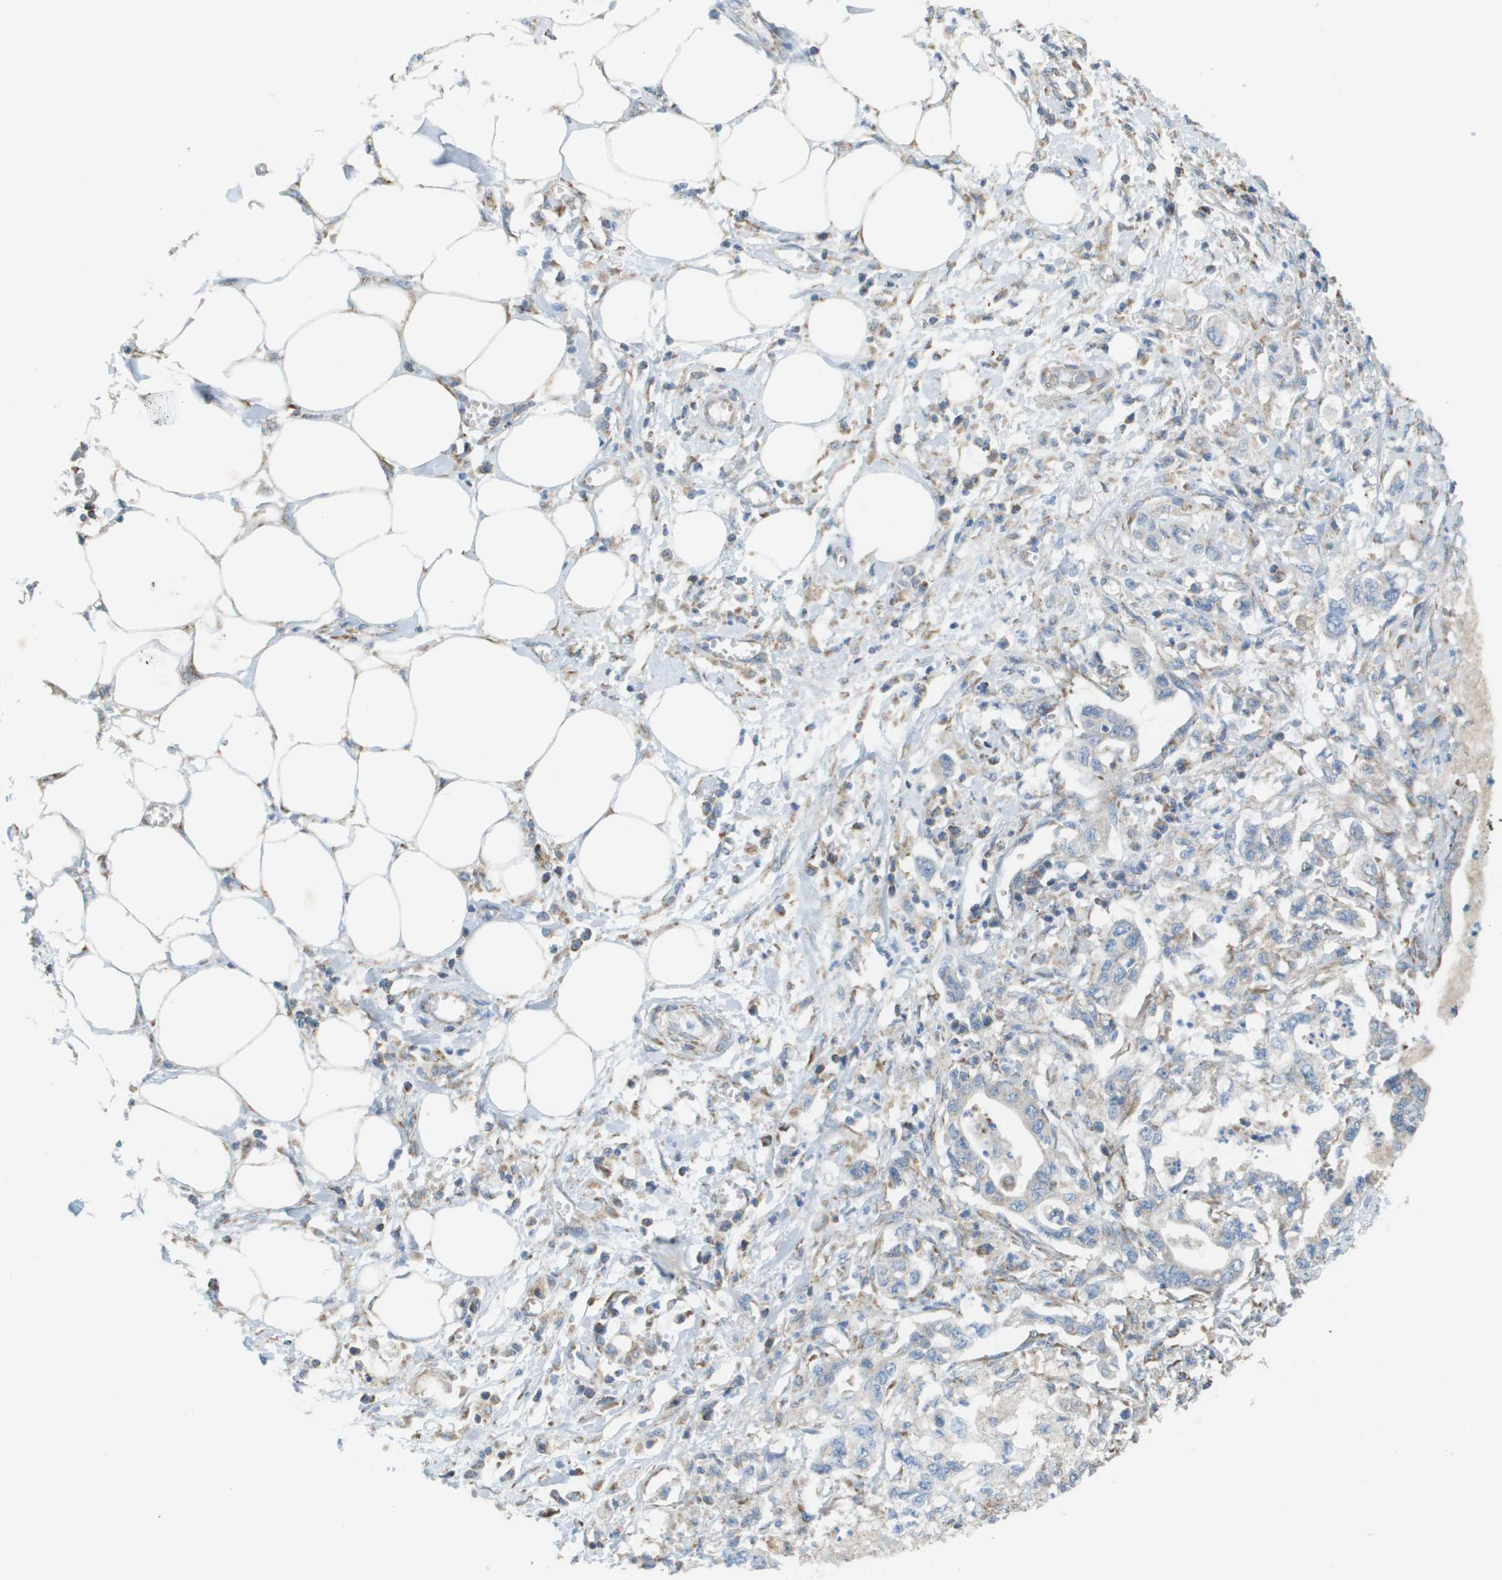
{"staining": {"intensity": "weak", "quantity": "25%-75%", "location": "cytoplasmic/membranous"}, "tissue": "pancreatic cancer", "cell_type": "Tumor cells", "image_type": "cancer", "snomed": [{"axis": "morphology", "description": "Adenocarcinoma, NOS"}, {"axis": "topography", "description": "Pancreas"}], "caption": "Immunohistochemical staining of pancreatic cancer (adenocarcinoma) exhibits weak cytoplasmic/membranous protein expression in about 25%-75% of tumor cells. The staining is performed using DAB brown chromogen to label protein expression. The nuclei are counter-stained blue using hematoxylin.", "gene": "TAOK3", "patient": {"sex": "male", "age": 56}}